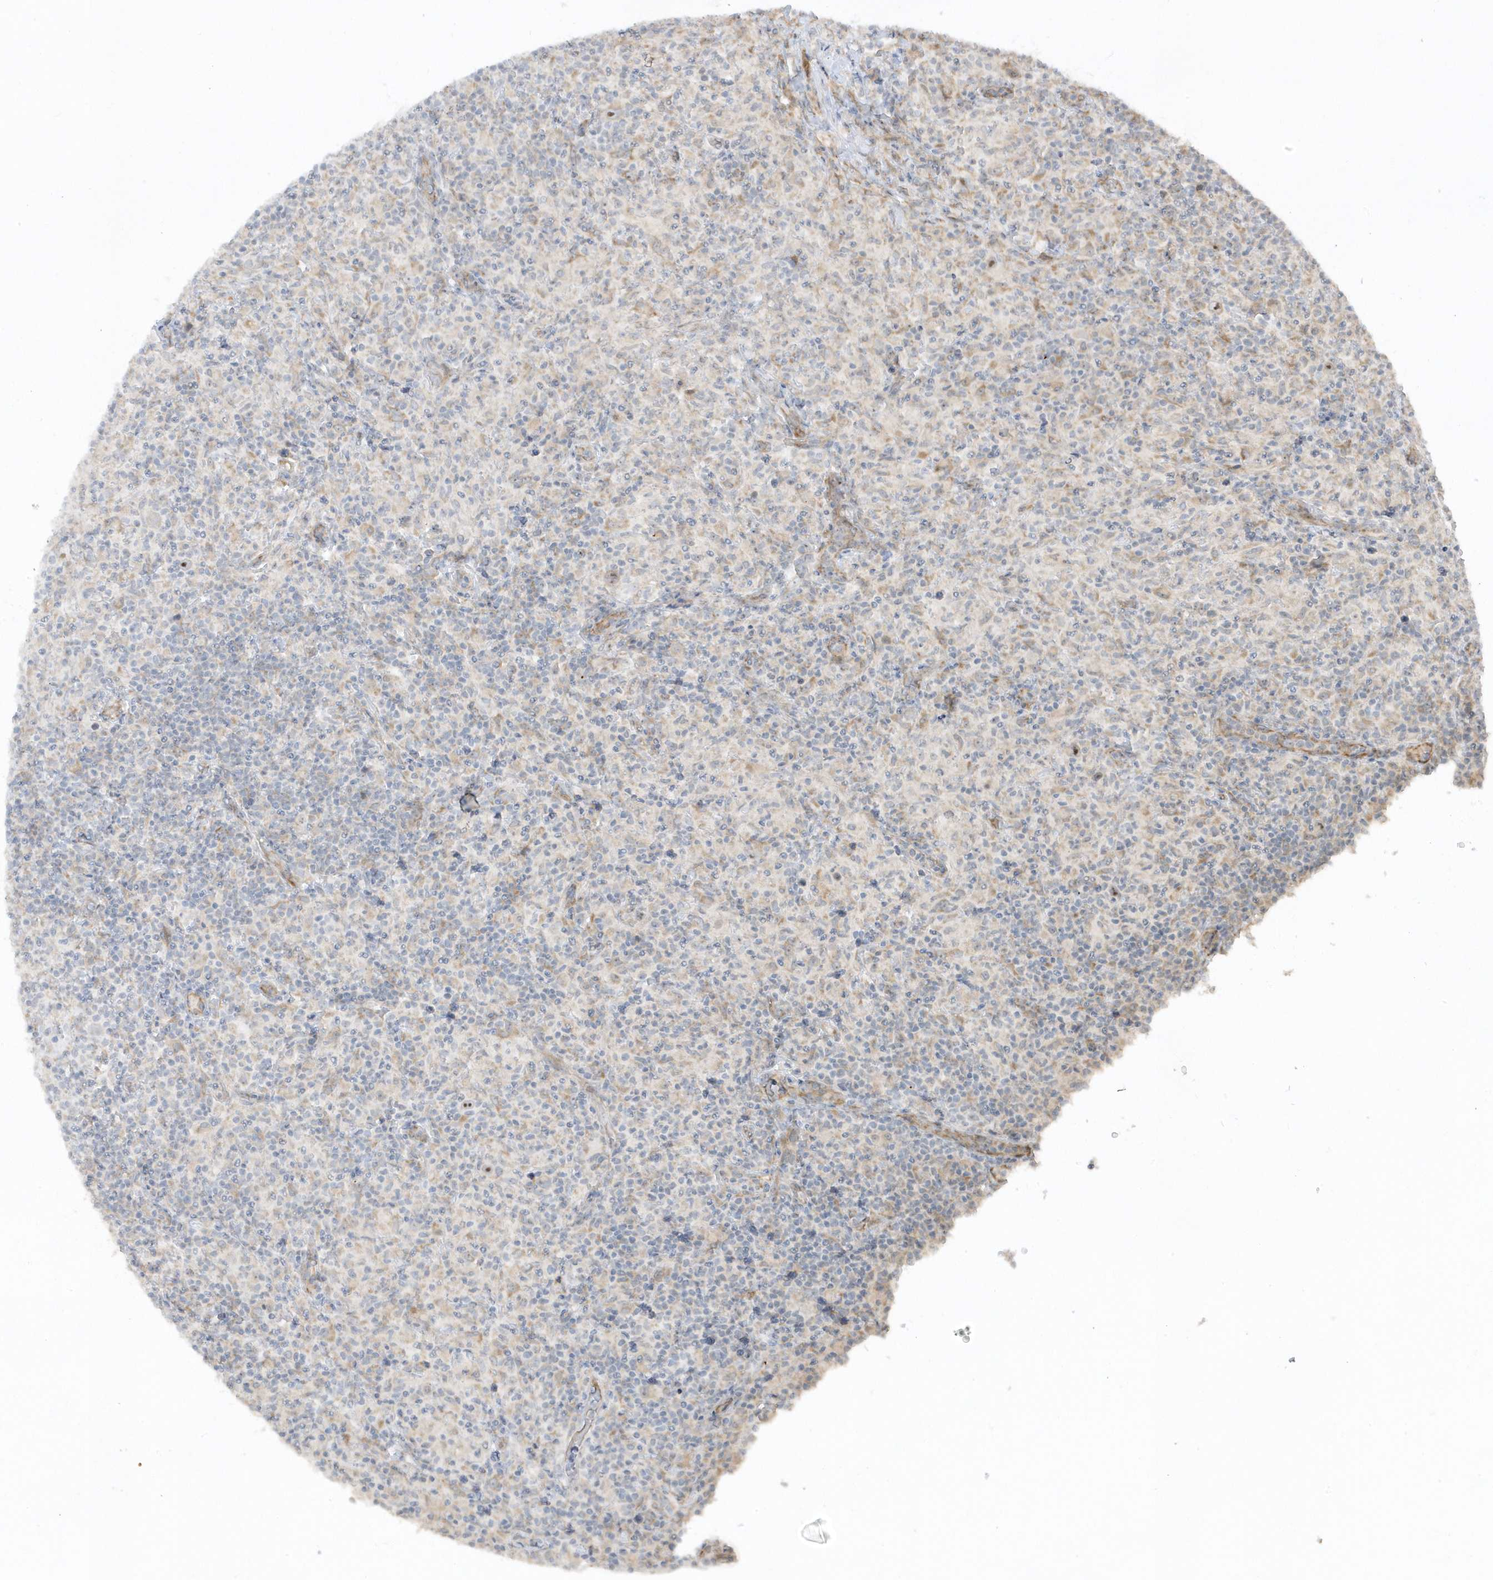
{"staining": {"intensity": "negative", "quantity": "none", "location": "none"}, "tissue": "lymphoma", "cell_type": "Tumor cells", "image_type": "cancer", "snomed": [{"axis": "morphology", "description": "Hodgkin's disease, NOS"}, {"axis": "topography", "description": "Lymph node"}], "caption": "There is no significant positivity in tumor cells of Hodgkin's disease.", "gene": "ECM2", "patient": {"sex": "male", "age": 70}}